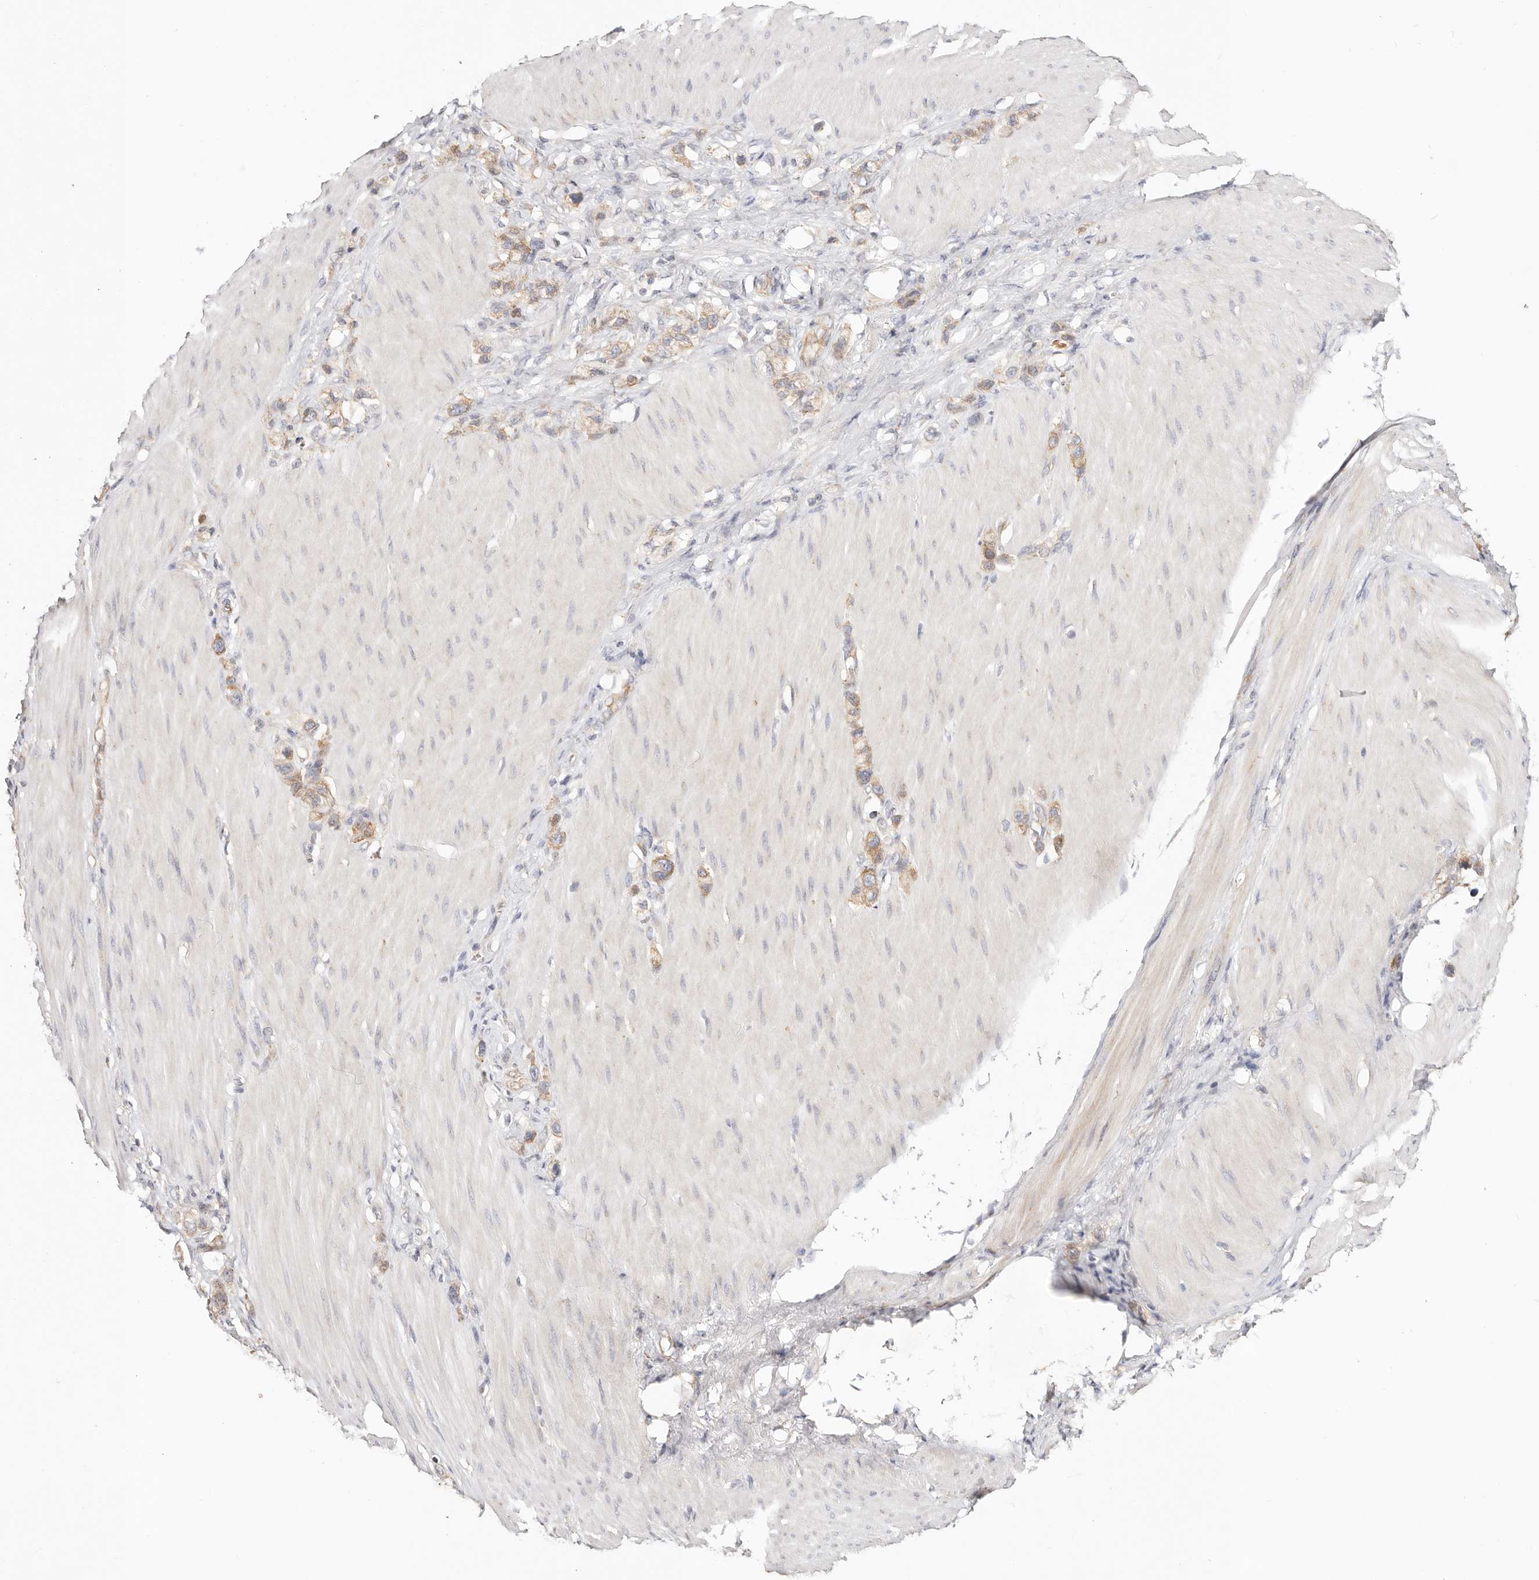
{"staining": {"intensity": "moderate", "quantity": ">75%", "location": "cytoplasmic/membranous"}, "tissue": "stomach cancer", "cell_type": "Tumor cells", "image_type": "cancer", "snomed": [{"axis": "morphology", "description": "Adenocarcinoma, NOS"}, {"axis": "topography", "description": "Stomach"}], "caption": "Immunohistochemical staining of stomach cancer (adenocarcinoma) exhibits medium levels of moderate cytoplasmic/membranous protein staining in about >75% of tumor cells.", "gene": "GNA13", "patient": {"sex": "female", "age": 65}}